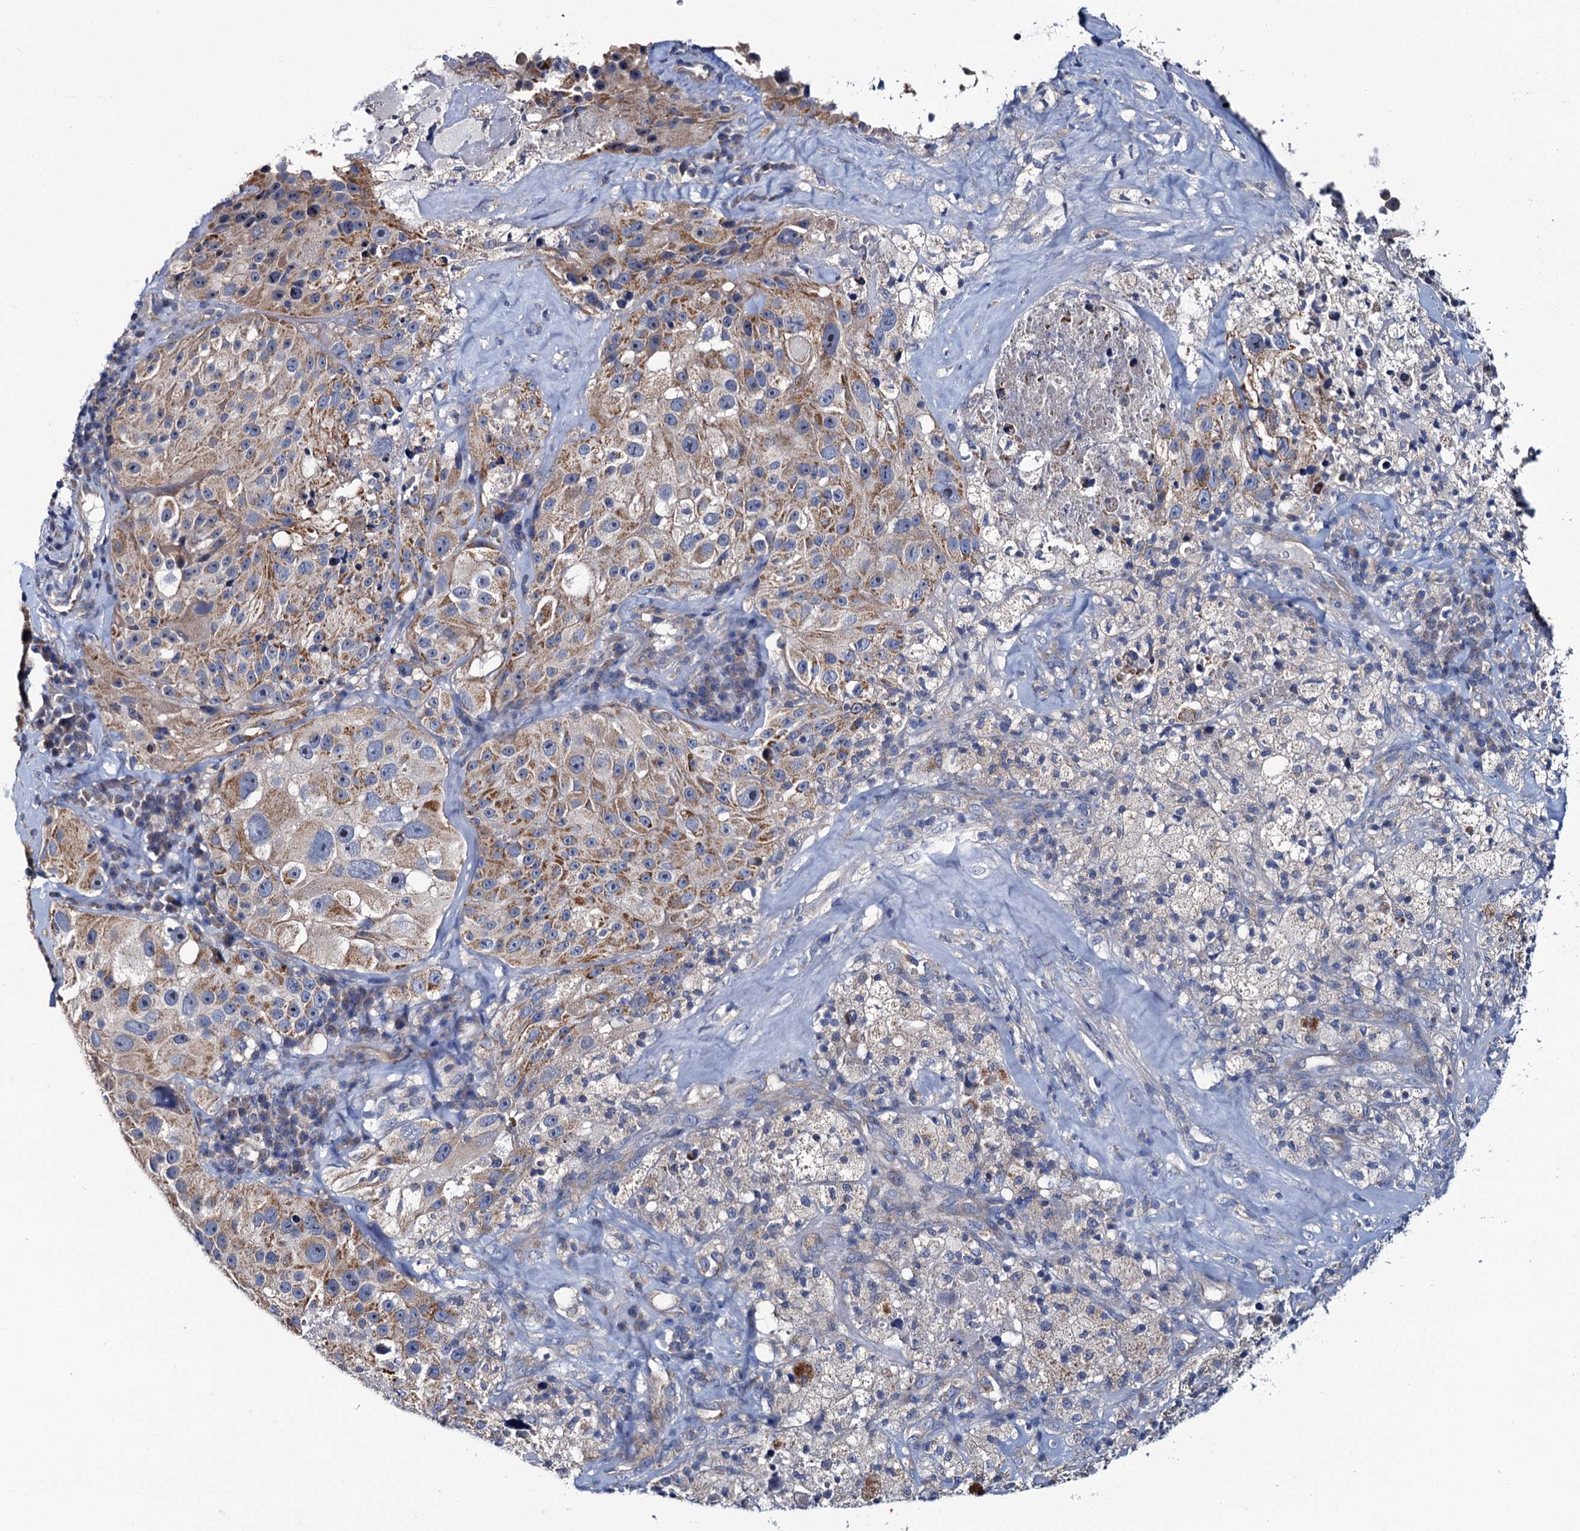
{"staining": {"intensity": "moderate", "quantity": "25%-75%", "location": "cytoplasmic/membranous"}, "tissue": "melanoma", "cell_type": "Tumor cells", "image_type": "cancer", "snomed": [{"axis": "morphology", "description": "Malignant melanoma, Metastatic site"}, {"axis": "topography", "description": "Lymph node"}], "caption": "This is an image of immunohistochemistry staining of melanoma, which shows moderate expression in the cytoplasmic/membranous of tumor cells.", "gene": "CEP295", "patient": {"sex": "male", "age": 62}}